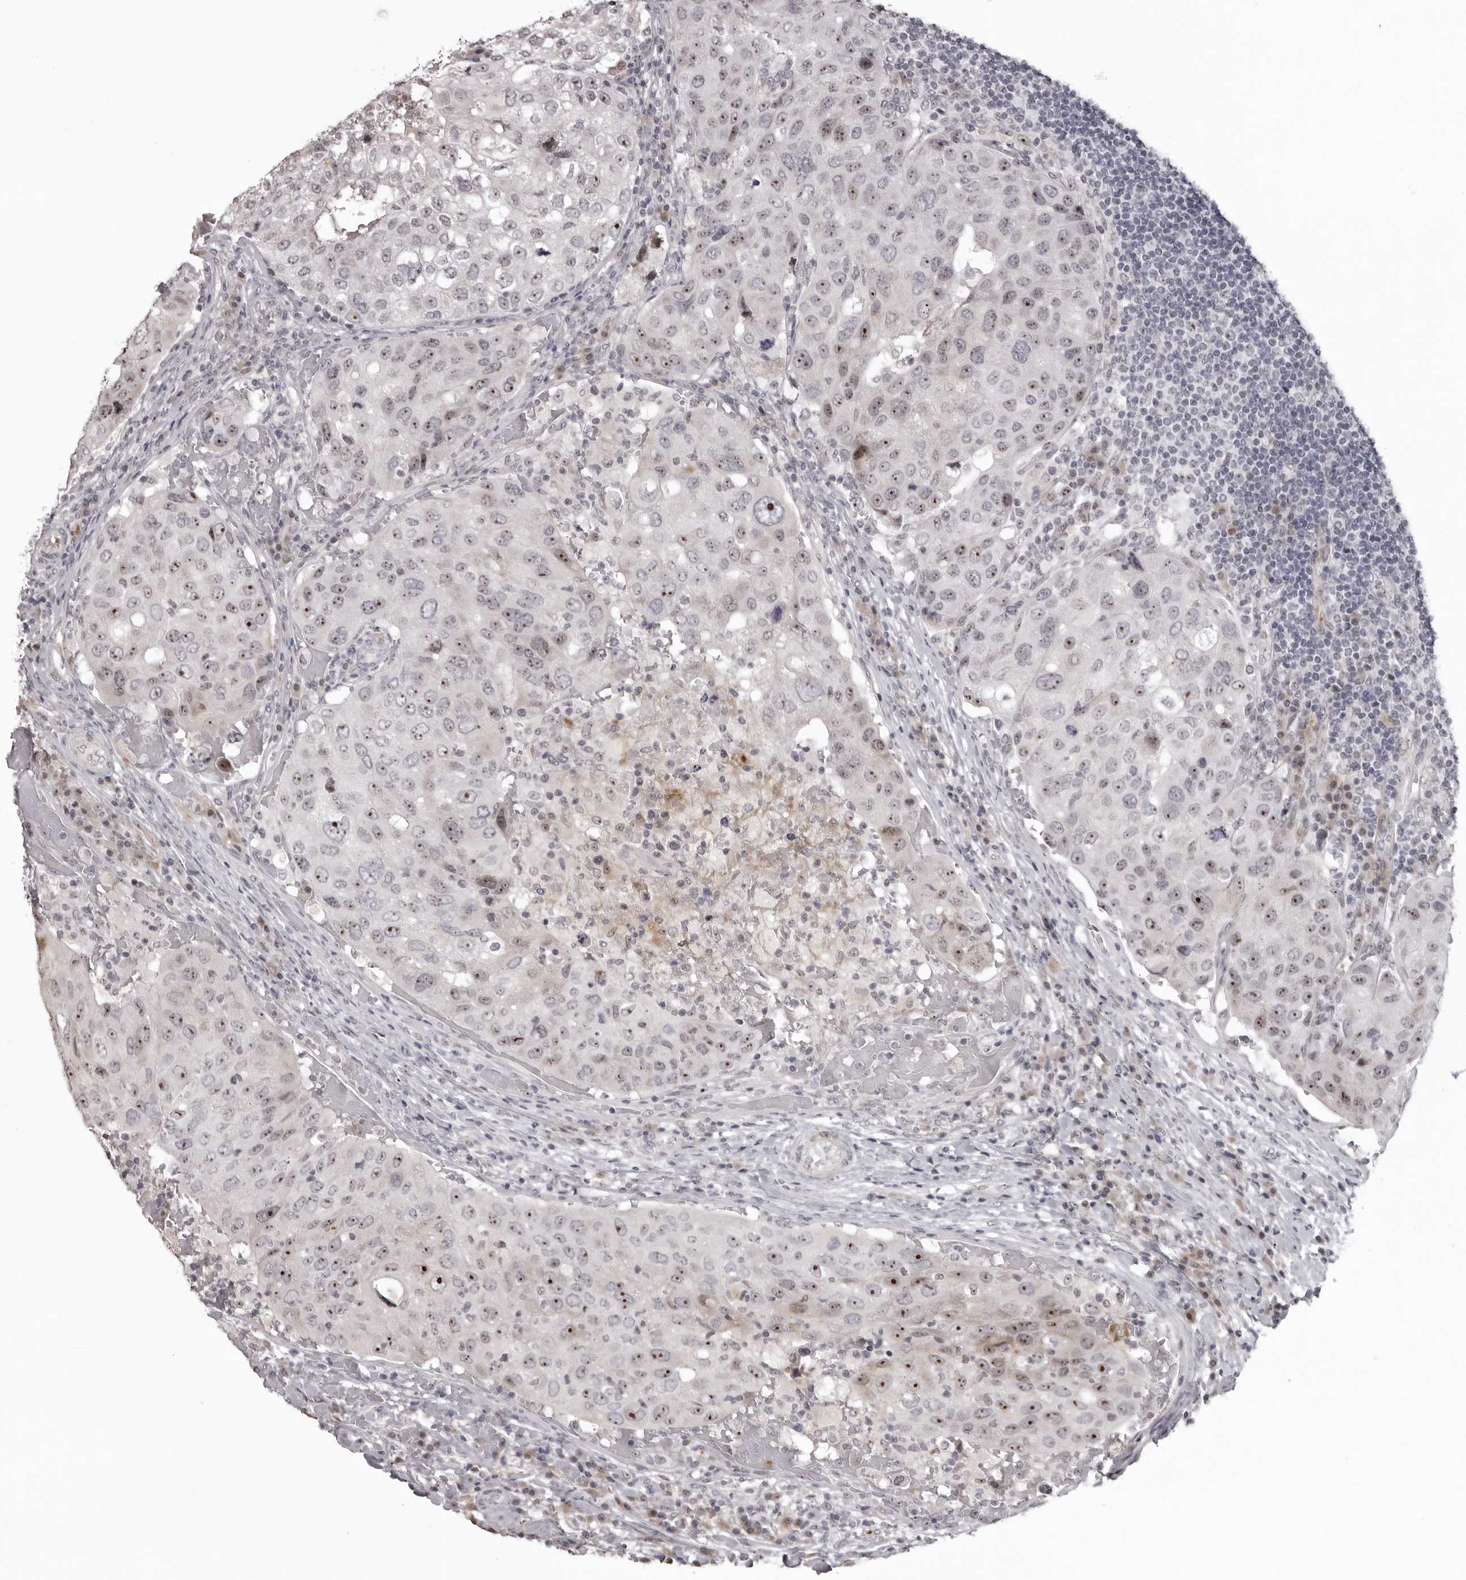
{"staining": {"intensity": "strong", "quantity": "25%-75%", "location": "nuclear"}, "tissue": "urothelial cancer", "cell_type": "Tumor cells", "image_type": "cancer", "snomed": [{"axis": "morphology", "description": "Urothelial carcinoma, High grade"}, {"axis": "topography", "description": "Lymph node"}, {"axis": "topography", "description": "Urinary bladder"}], "caption": "Protein staining of urothelial cancer tissue displays strong nuclear staining in about 25%-75% of tumor cells.", "gene": "HELZ", "patient": {"sex": "male", "age": 51}}